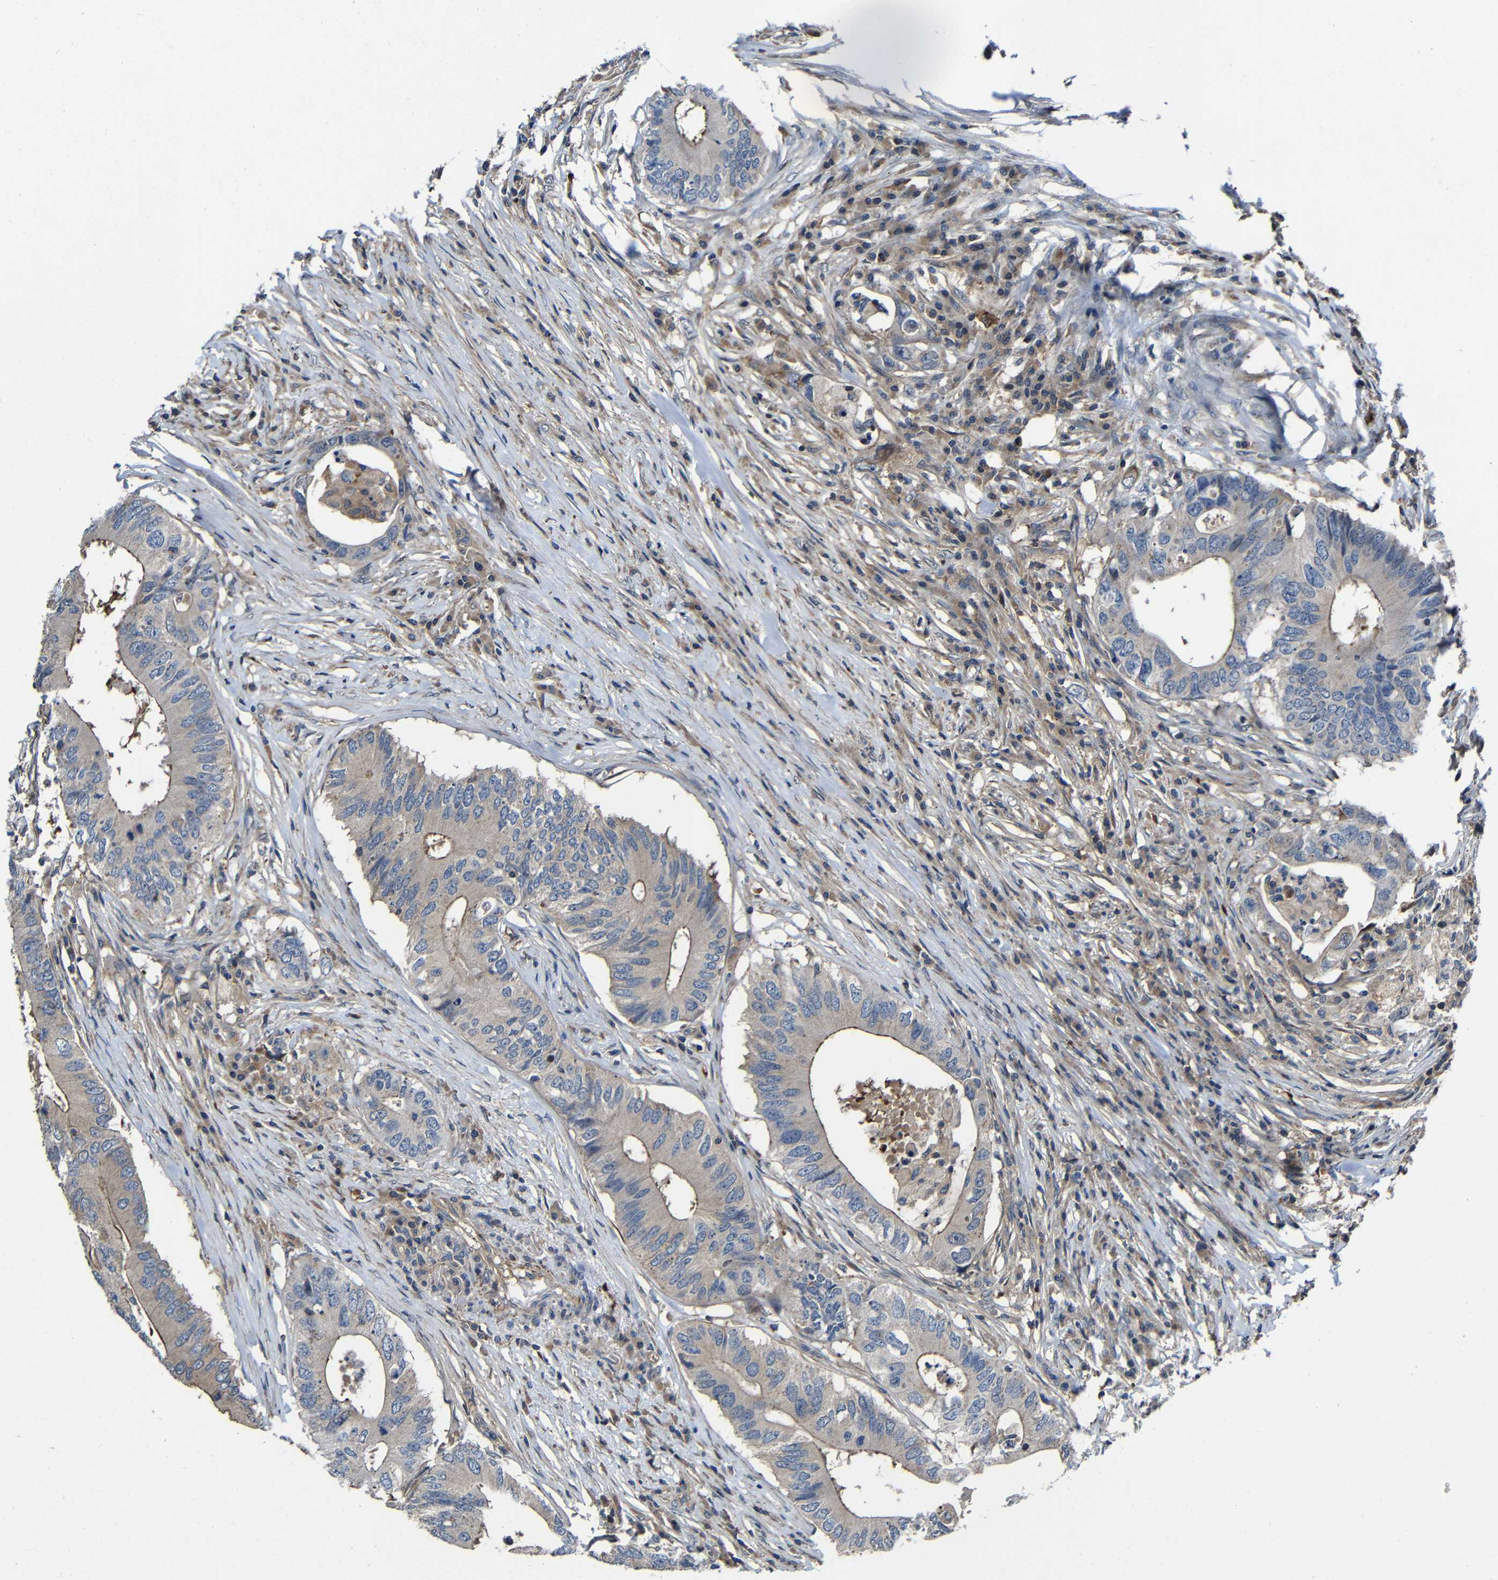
{"staining": {"intensity": "weak", "quantity": ">75%", "location": "cytoplasmic/membranous"}, "tissue": "colorectal cancer", "cell_type": "Tumor cells", "image_type": "cancer", "snomed": [{"axis": "morphology", "description": "Adenocarcinoma, NOS"}, {"axis": "topography", "description": "Colon"}], "caption": "Brown immunohistochemical staining in colorectal cancer (adenocarcinoma) demonstrates weak cytoplasmic/membranous staining in approximately >75% of tumor cells.", "gene": "GDI1", "patient": {"sex": "male", "age": 71}}